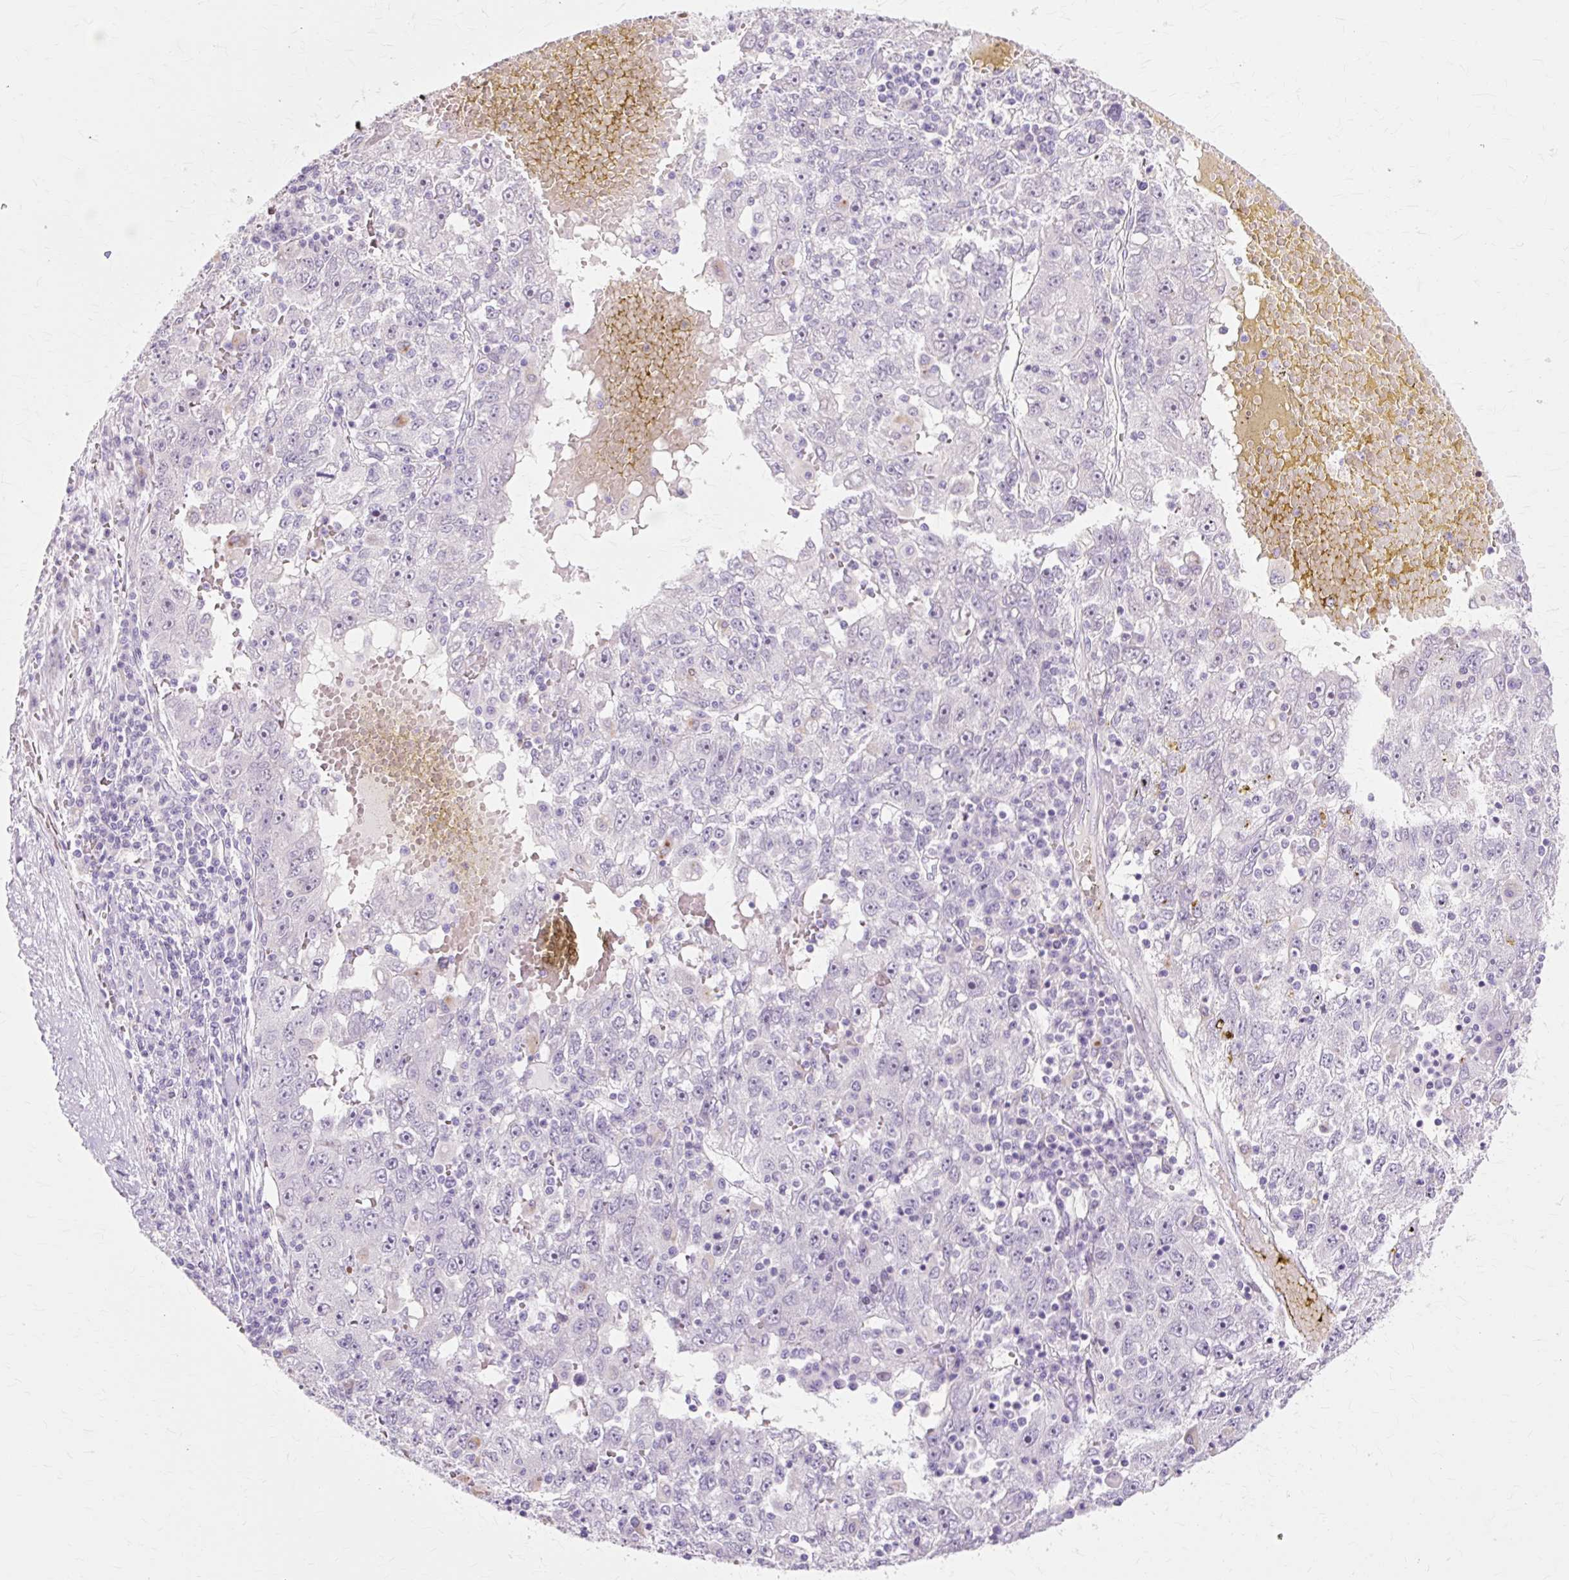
{"staining": {"intensity": "negative", "quantity": "none", "location": "none"}, "tissue": "liver cancer", "cell_type": "Tumor cells", "image_type": "cancer", "snomed": [{"axis": "morphology", "description": "Carcinoma, Hepatocellular, NOS"}, {"axis": "topography", "description": "Liver"}], "caption": "Immunohistochemistry micrograph of liver hepatocellular carcinoma stained for a protein (brown), which exhibits no staining in tumor cells. (DAB immunohistochemistry, high magnification).", "gene": "IRX2", "patient": {"sex": "male", "age": 49}}